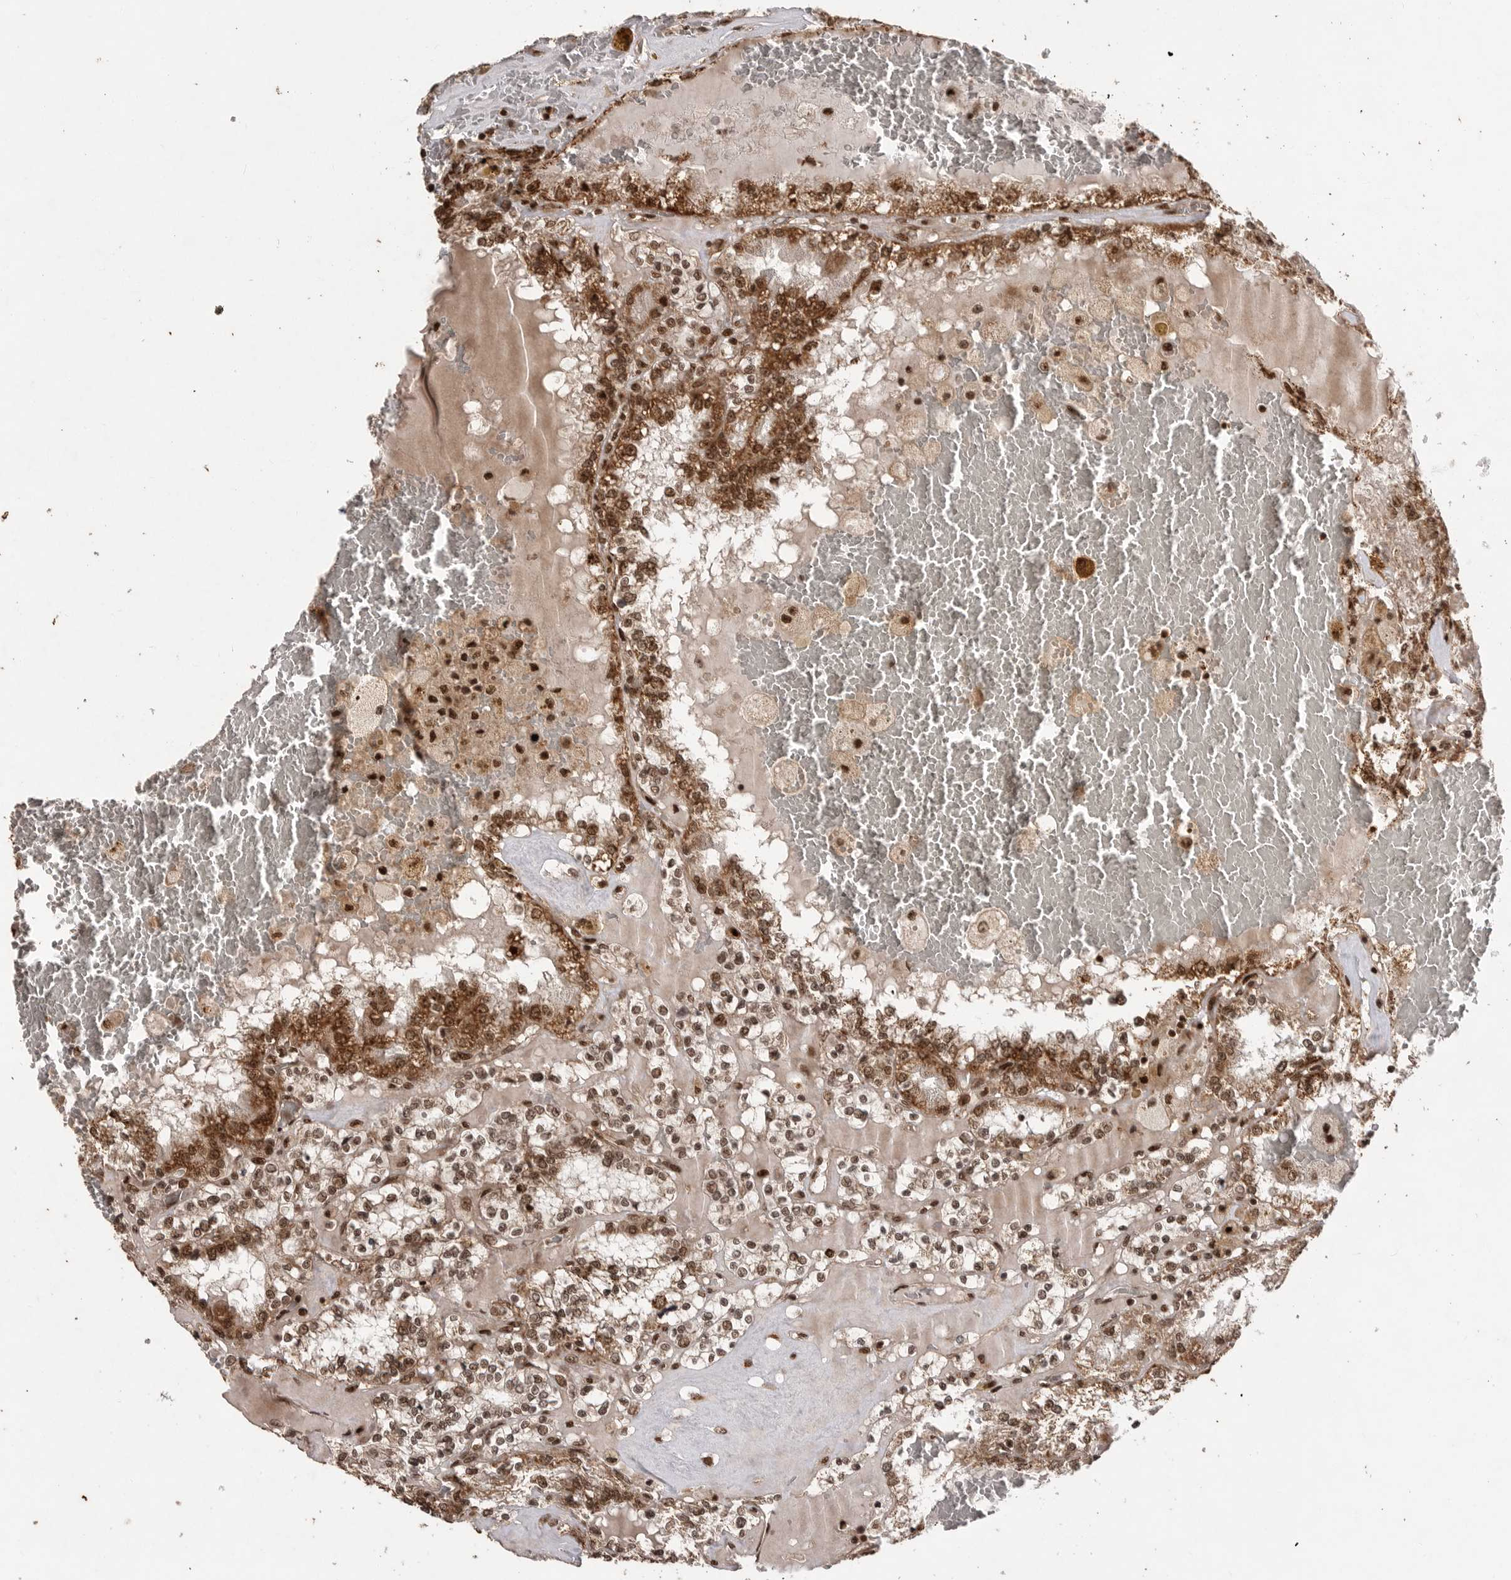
{"staining": {"intensity": "moderate", "quantity": ">75%", "location": "cytoplasmic/membranous,nuclear"}, "tissue": "renal cancer", "cell_type": "Tumor cells", "image_type": "cancer", "snomed": [{"axis": "morphology", "description": "Adenocarcinoma, NOS"}, {"axis": "topography", "description": "Kidney"}], "caption": "Immunohistochemical staining of renal adenocarcinoma reveals medium levels of moderate cytoplasmic/membranous and nuclear positivity in approximately >75% of tumor cells. (DAB IHC with brightfield microscopy, high magnification).", "gene": "PPP1R8", "patient": {"sex": "female", "age": 56}}